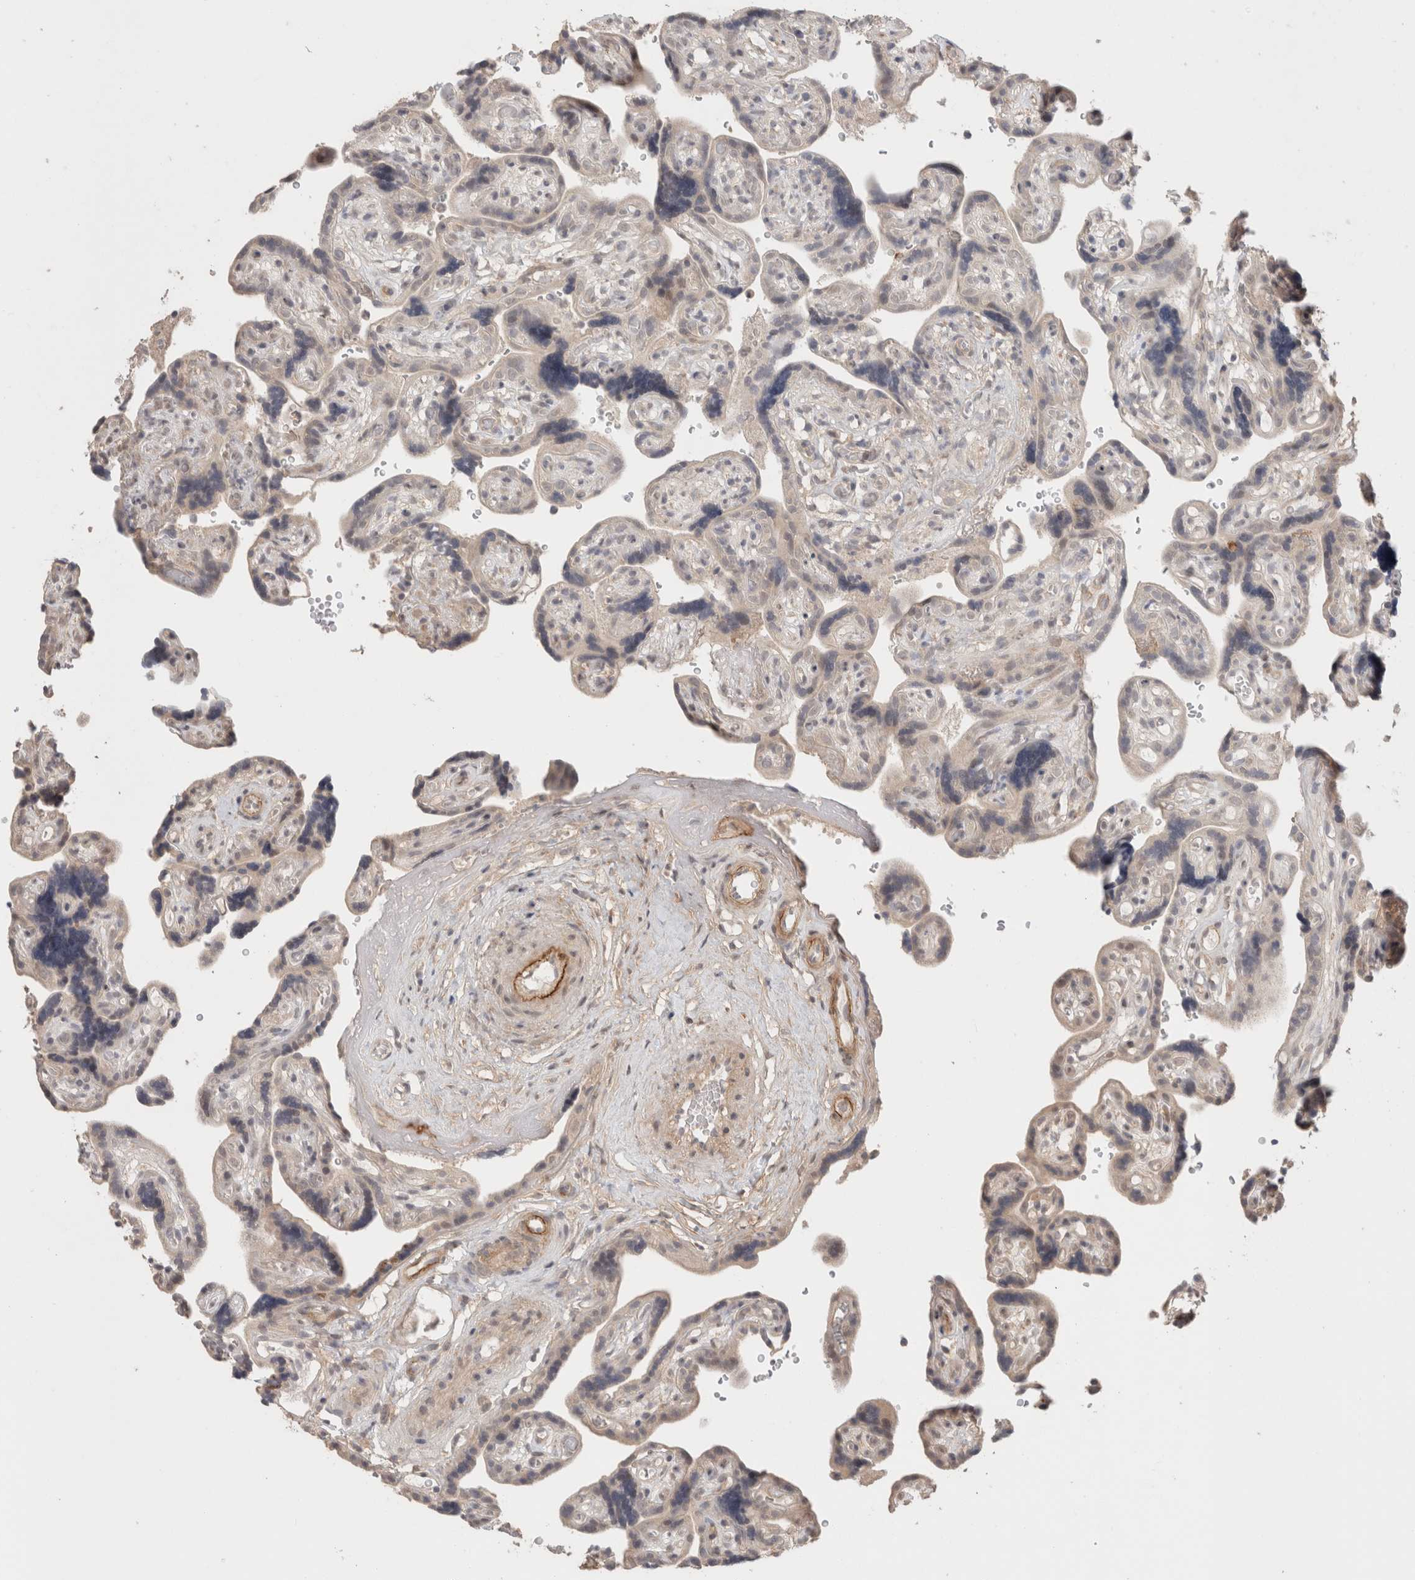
{"staining": {"intensity": "moderate", "quantity": ">75%", "location": "cytoplasmic/membranous"}, "tissue": "placenta", "cell_type": "Decidual cells", "image_type": "normal", "snomed": [{"axis": "morphology", "description": "Normal tissue, NOS"}, {"axis": "topography", "description": "Placenta"}], "caption": "This photomicrograph reveals immunohistochemistry staining of unremarkable placenta, with medium moderate cytoplasmic/membranous expression in about >75% of decidual cells.", "gene": "HSPG2", "patient": {"sex": "female", "age": 30}}